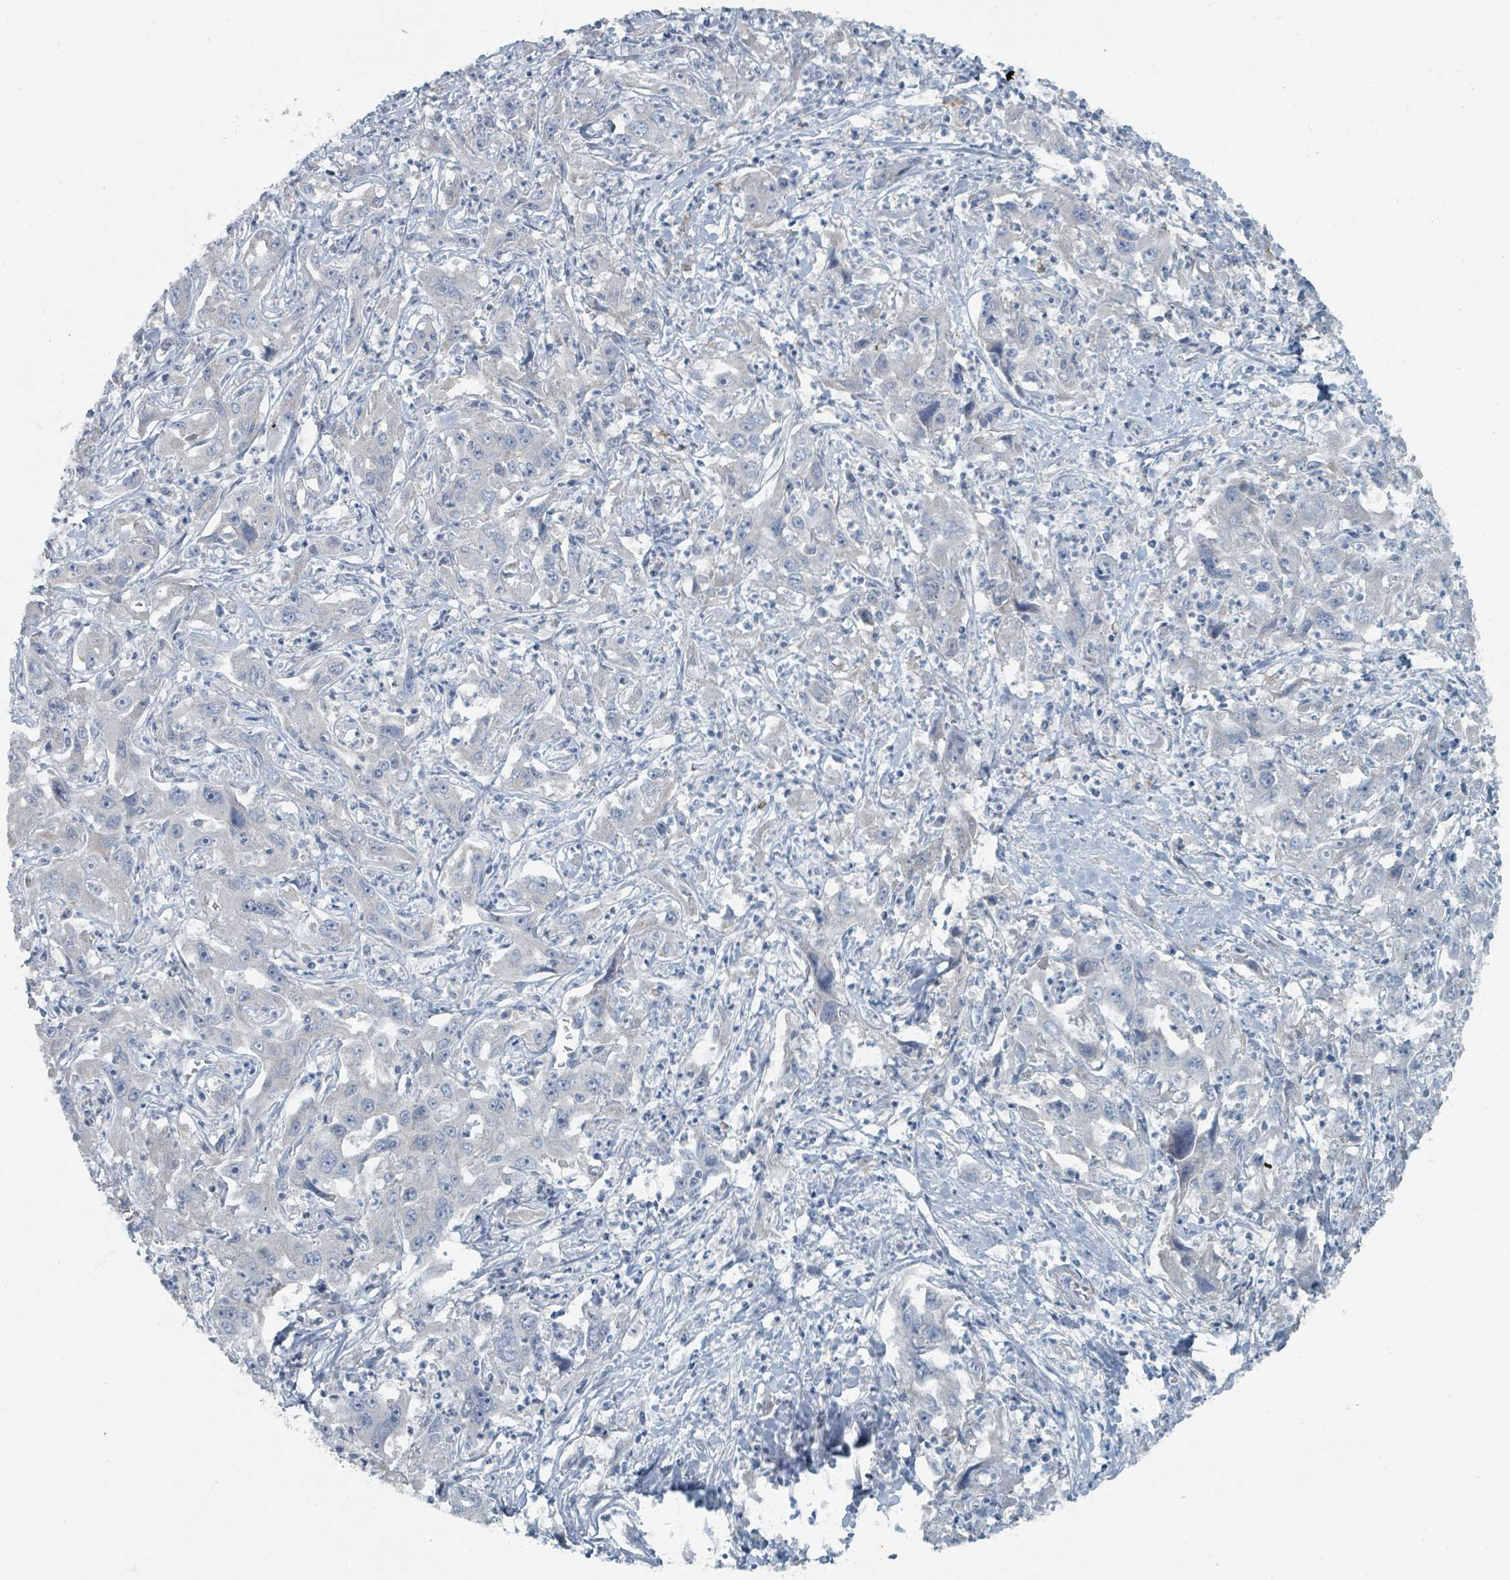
{"staining": {"intensity": "negative", "quantity": "none", "location": "none"}, "tissue": "liver cancer", "cell_type": "Tumor cells", "image_type": "cancer", "snomed": [{"axis": "morphology", "description": "Carcinoma, Hepatocellular, NOS"}, {"axis": "topography", "description": "Liver"}], "caption": "Liver cancer was stained to show a protein in brown. There is no significant positivity in tumor cells.", "gene": "RASA4", "patient": {"sex": "male", "age": 63}}